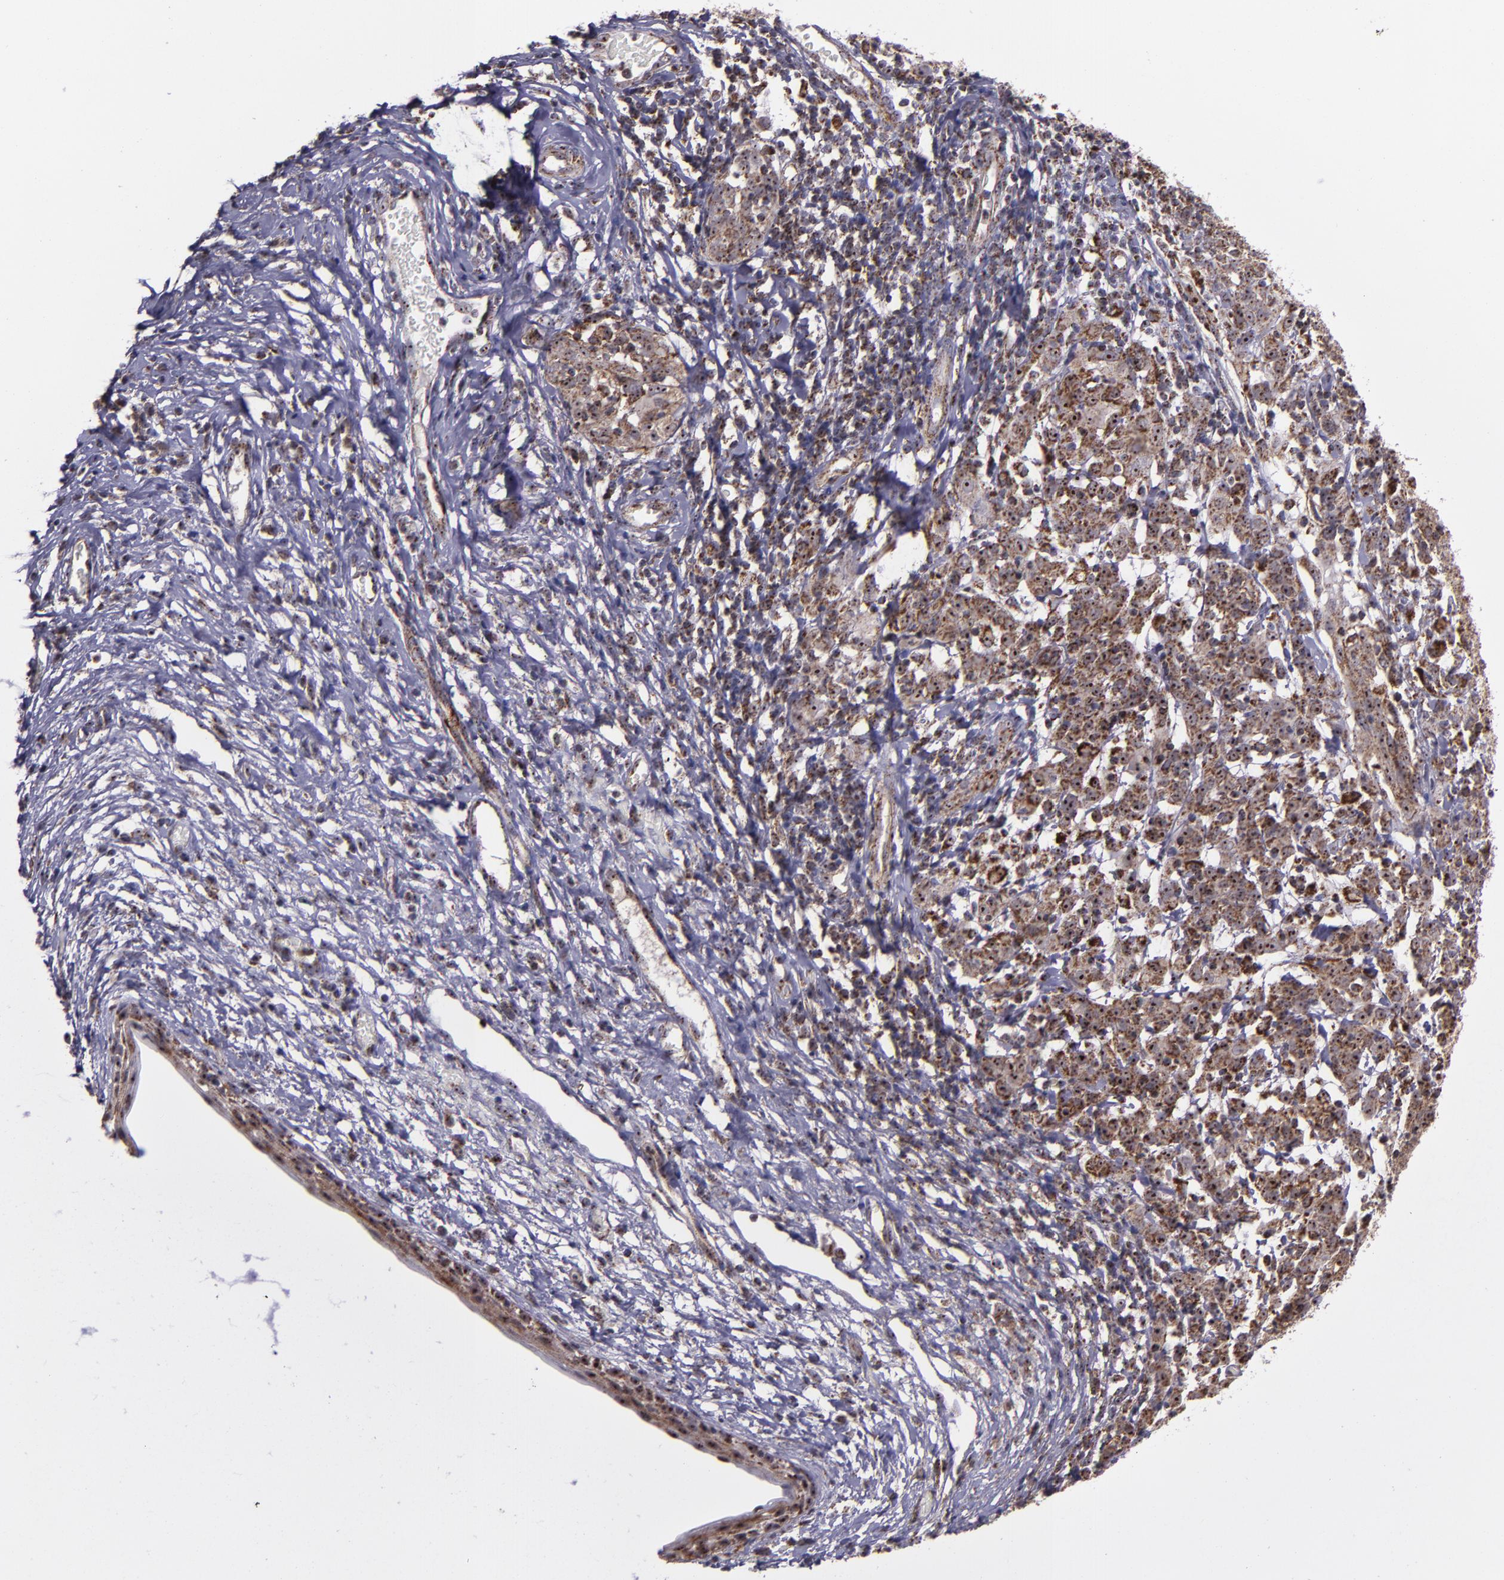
{"staining": {"intensity": "moderate", "quantity": ">75%", "location": "cytoplasmic/membranous"}, "tissue": "cervical cancer", "cell_type": "Tumor cells", "image_type": "cancer", "snomed": [{"axis": "morphology", "description": "Normal tissue, NOS"}, {"axis": "morphology", "description": "Squamous cell carcinoma, NOS"}, {"axis": "topography", "description": "Cervix"}], "caption": "Tumor cells exhibit medium levels of moderate cytoplasmic/membranous staining in about >75% of cells in human squamous cell carcinoma (cervical).", "gene": "LONP1", "patient": {"sex": "female", "age": 67}}